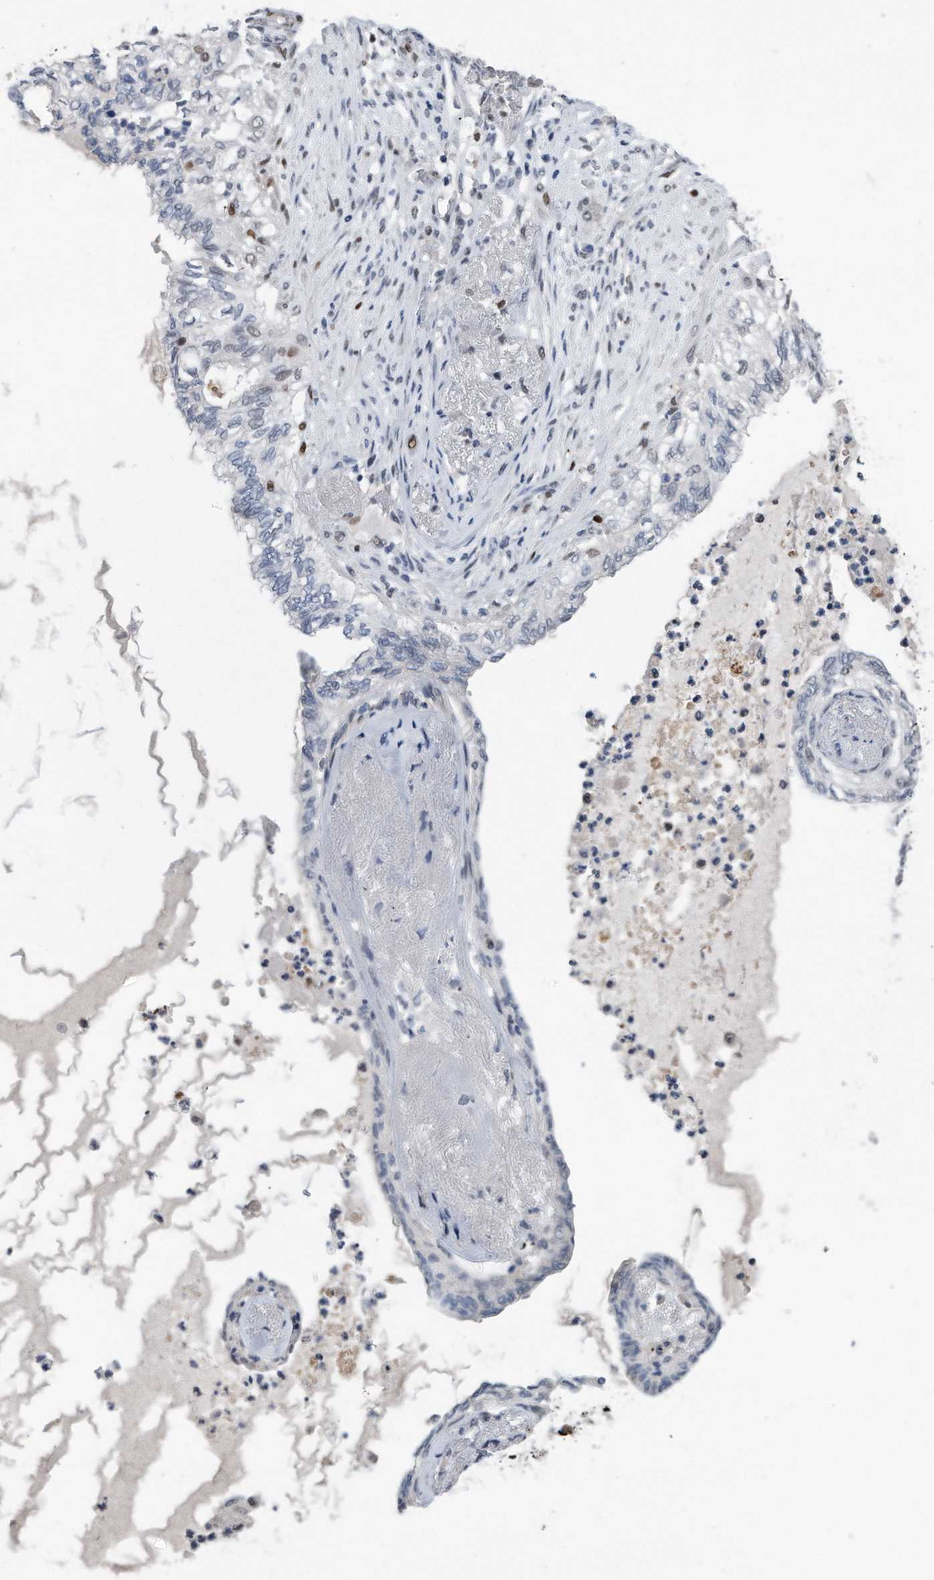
{"staining": {"intensity": "negative", "quantity": "none", "location": "none"}, "tissue": "lung cancer", "cell_type": "Tumor cells", "image_type": "cancer", "snomed": [{"axis": "morphology", "description": "Adenocarcinoma, NOS"}, {"axis": "topography", "description": "Lung"}], "caption": "Immunohistochemistry of lung cancer (adenocarcinoma) reveals no expression in tumor cells.", "gene": "PCNA", "patient": {"sex": "female", "age": 70}}